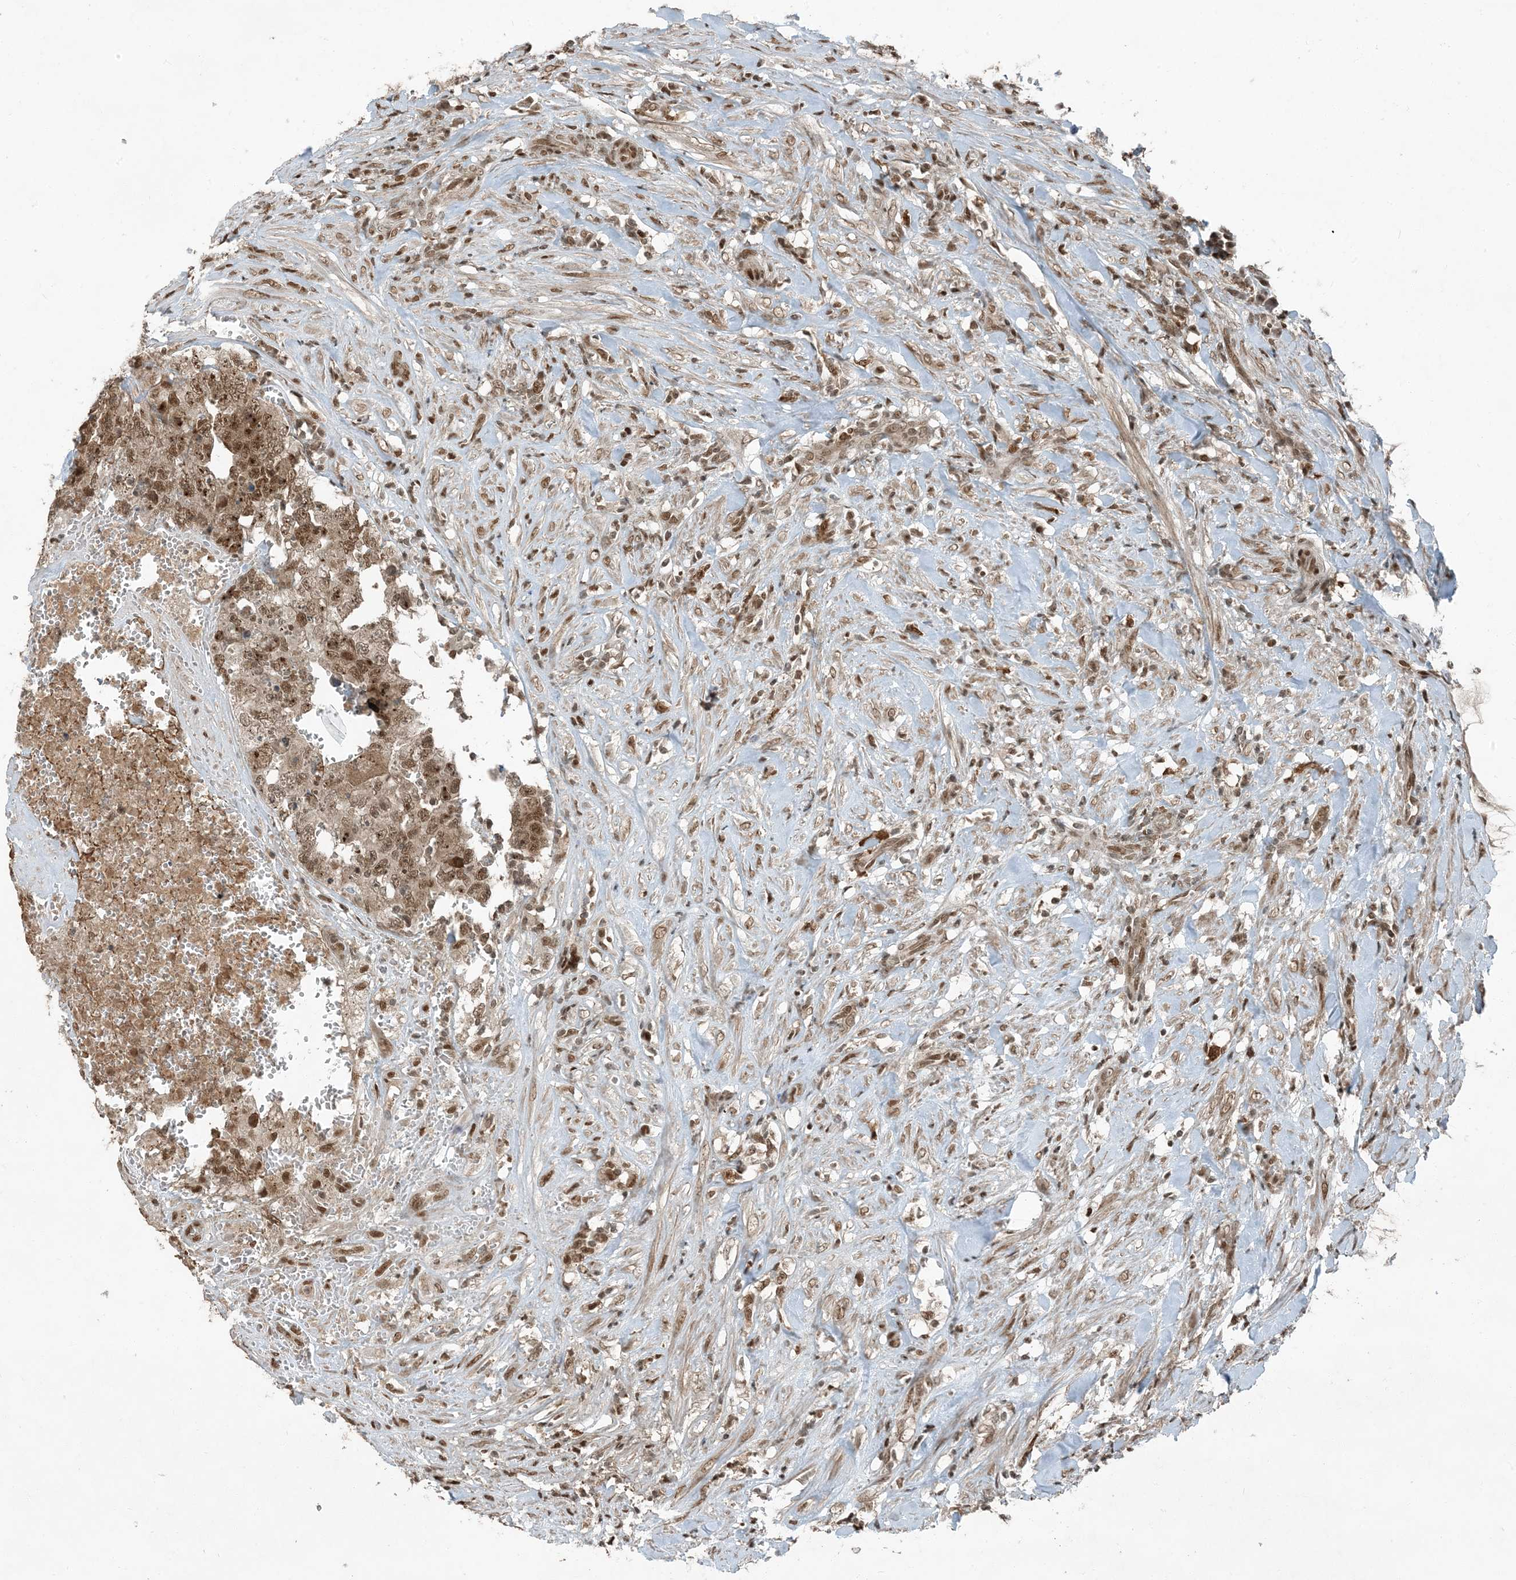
{"staining": {"intensity": "moderate", "quantity": ">75%", "location": "nuclear"}, "tissue": "testis cancer", "cell_type": "Tumor cells", "image_type": "cancer", "snomed": [{"axis": "morphology", "description": "Carcinoma, Embryonal, NOS"}, {"axis": "topography", "description": "Testis"}], "caption": "The histopathology image exhibits a brown stain indicating the presence of a protein in the nuclear of tumor cells in embryonal carcinoma (testis). The staining was performed using DAB, with brown indicating positive protein expression. Nuclei are stained blue with hematoxylin.", "gene": "TRAPPC12", "patient": {"sex": "male", "age": 26}}